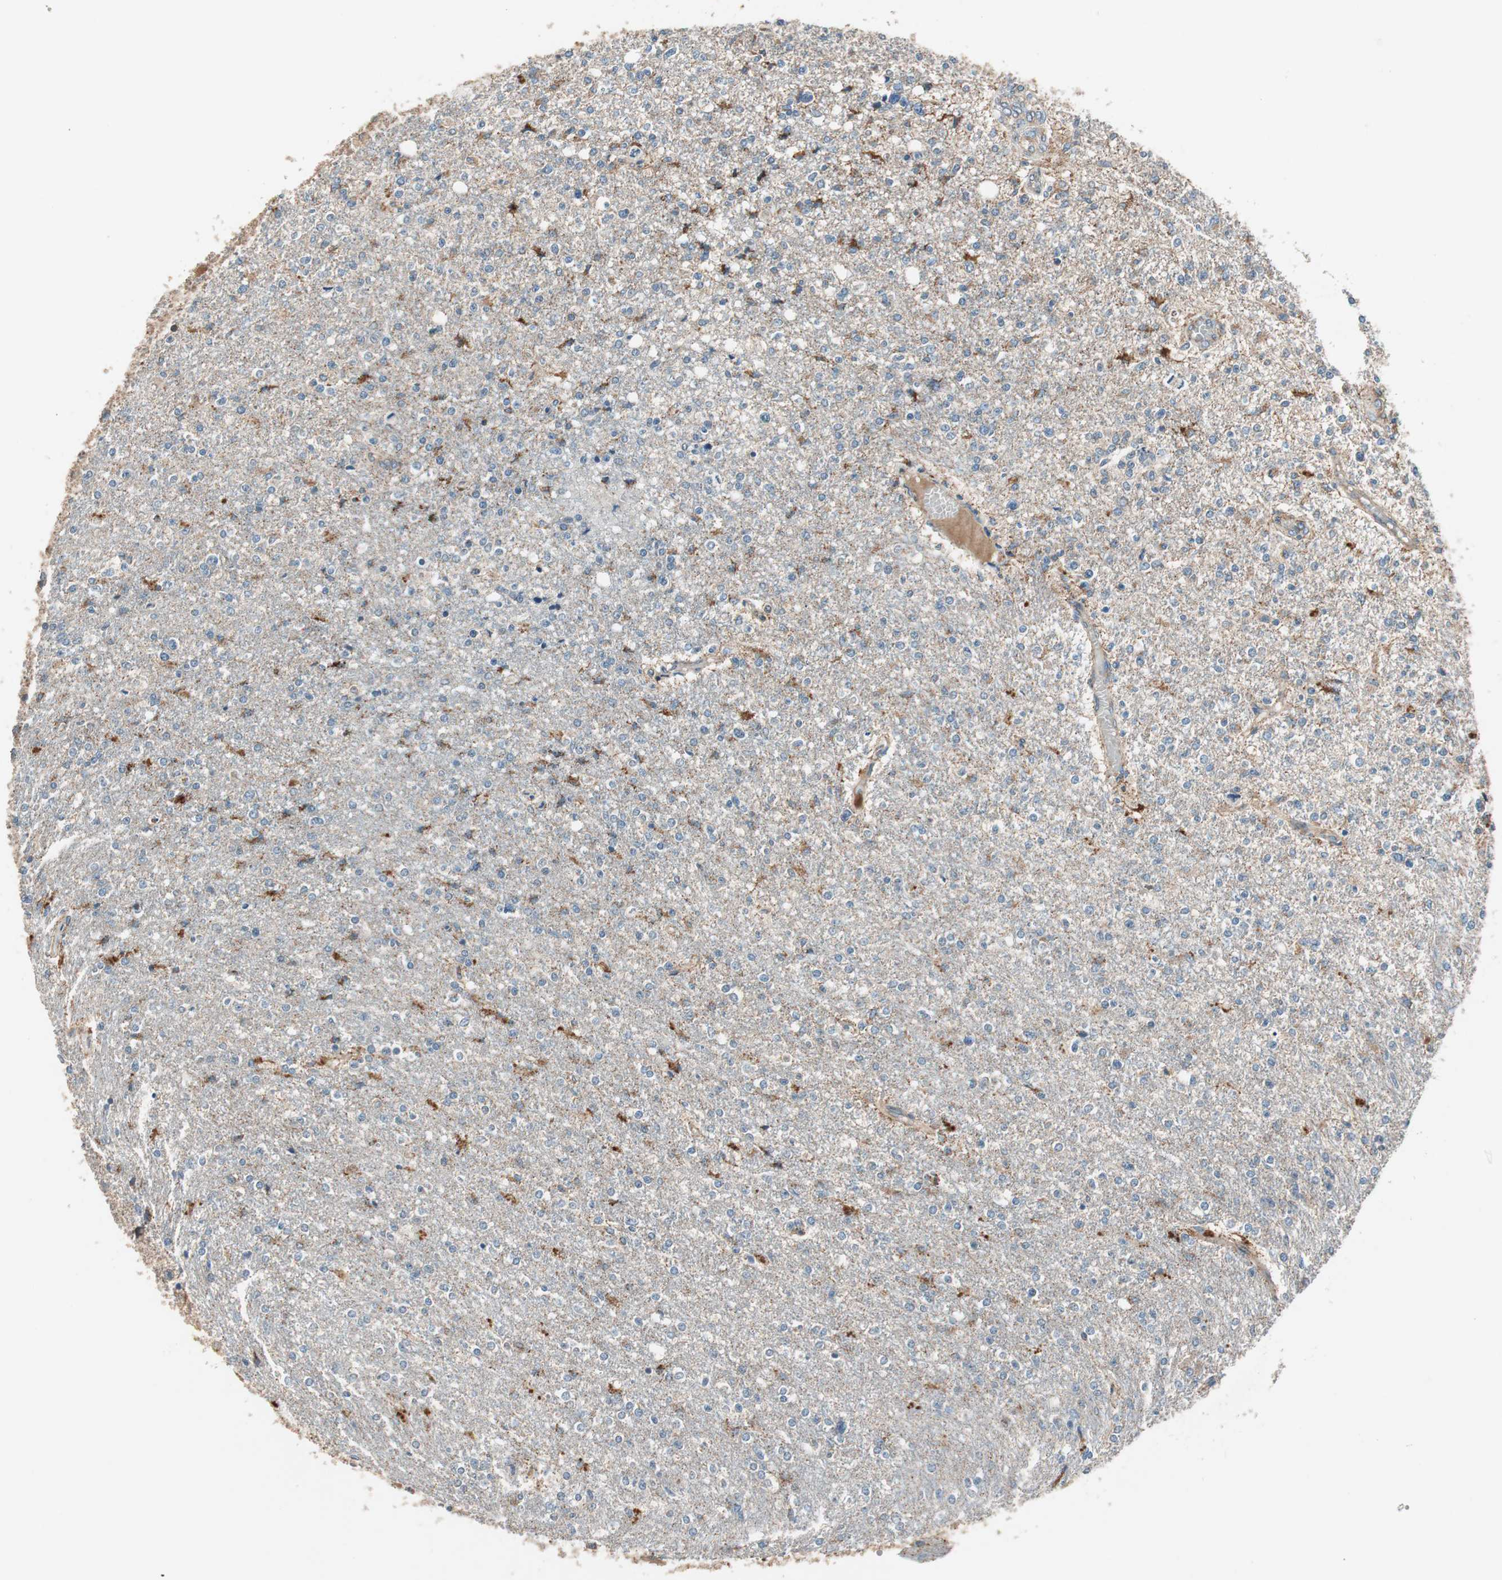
{"staining": {"intensity": "weak", "quantity": "<25%", "location": "cytoplasmic/membranous"}, "tissue": "glioma", "cell_type": "Tumor cells", "image_type": "cancer", "snomed": [{"axis": "morphology", "description": "Glioma, malignant, High grade"}, {"axis": "topography", "description": "Cerebral cortex"}], "caption": "A micrograph of human high-grade glioma (malignant) is negative for staining in tumor cells.", "gene": "HPN", "patient": {"sex": "male", "age": 76}}